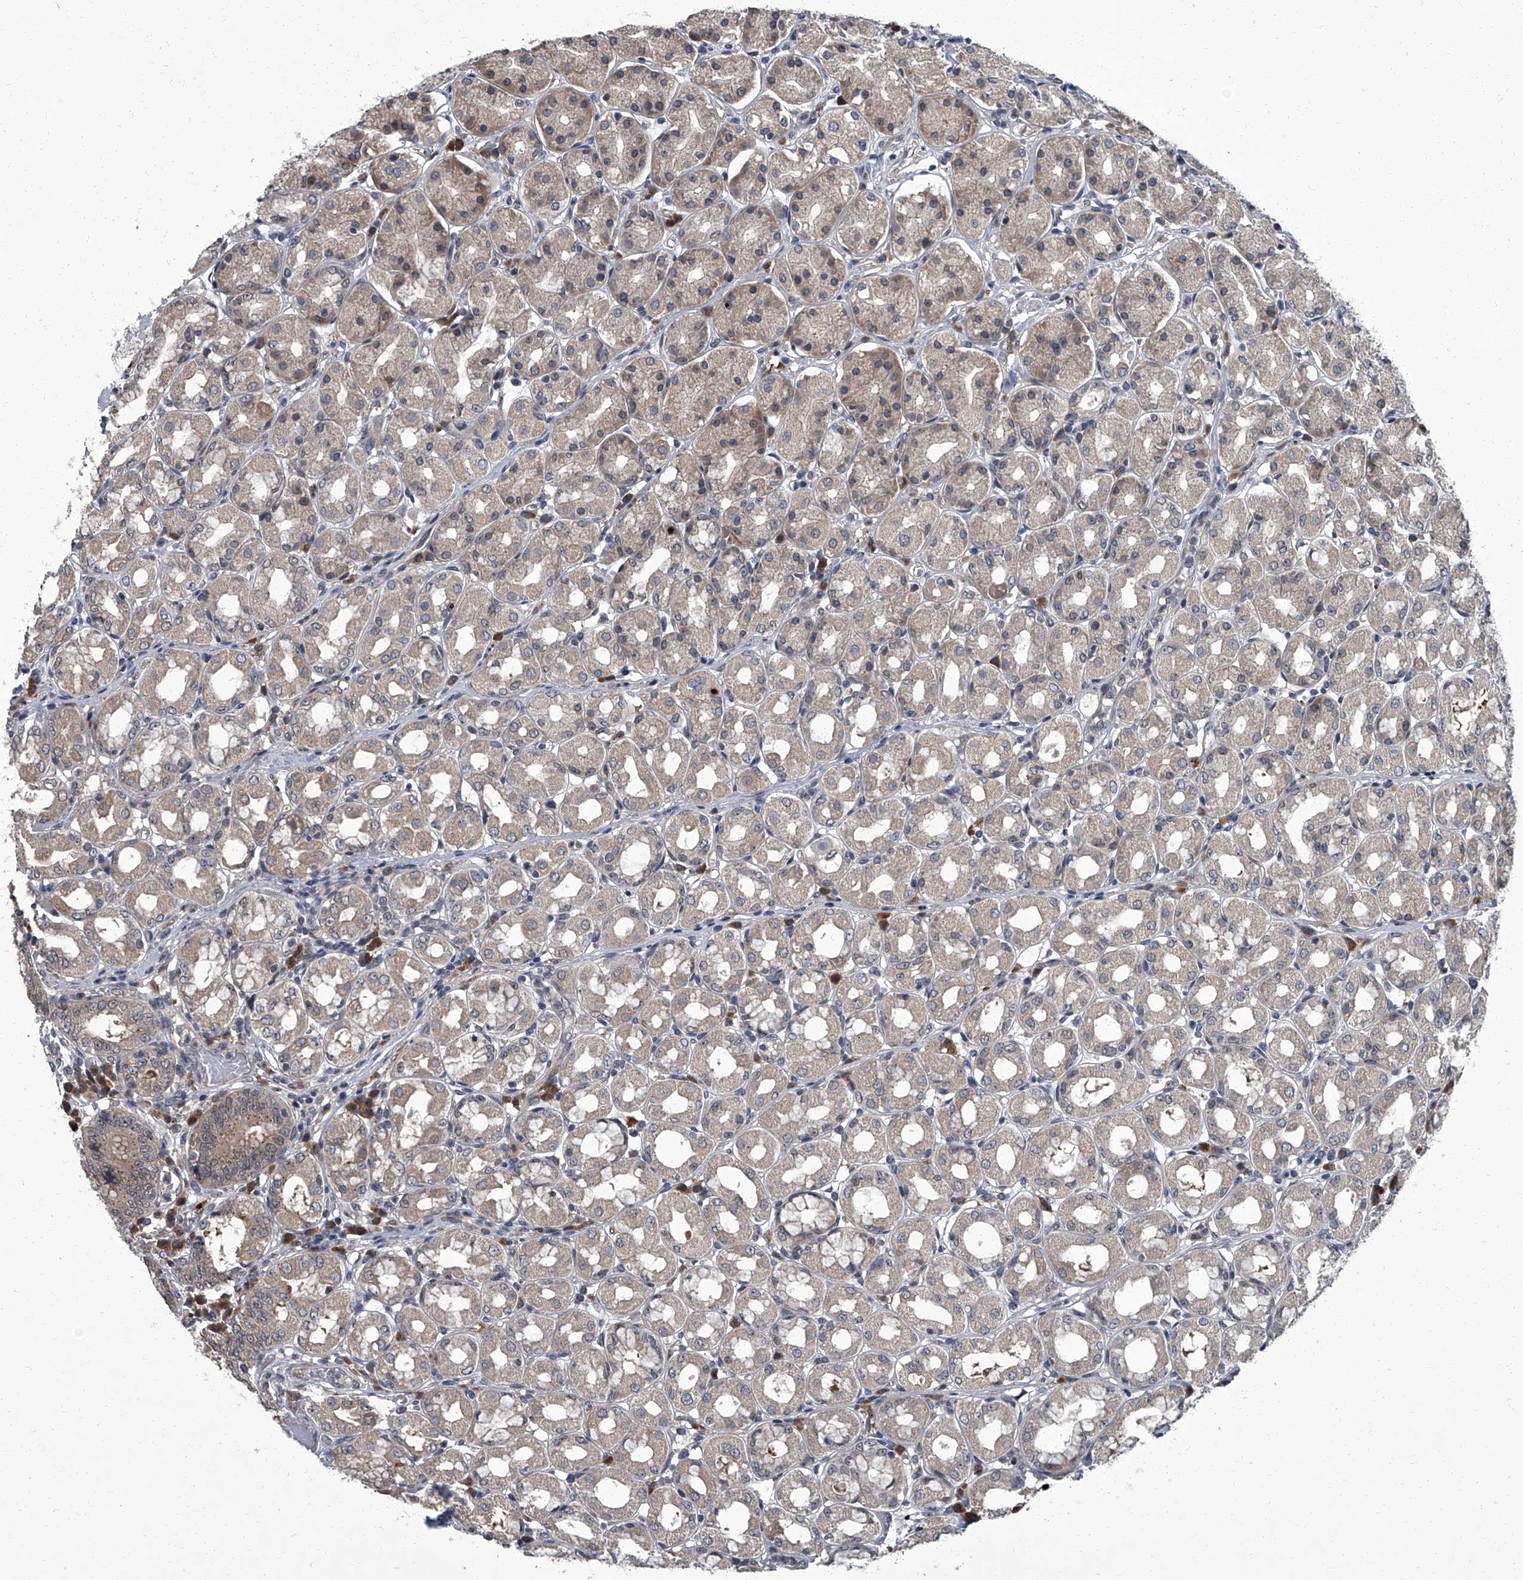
{"staining": {"intensity": "weak", "quantity": "25%-75%", "location": "cytoplasmic/membranous"}, "tissue": "stomach", "cell_type": "Glandular cells", "image_type": "normal", "snomed": [{"axis": "morphology", "description": "Normal tissue, NOS"}, {"axis": "topography", "description": "Stomach"}, {"axis": "topography", "description": "Stomach, lower"}], "caption": "The micrograph demonstrates a brown stain indicating the presence of a protein in the cytoplasmic/membranous of glandular cells in stomach.", "gene": "ZNF274", "patient": {"sex": "female", "age": 56}}